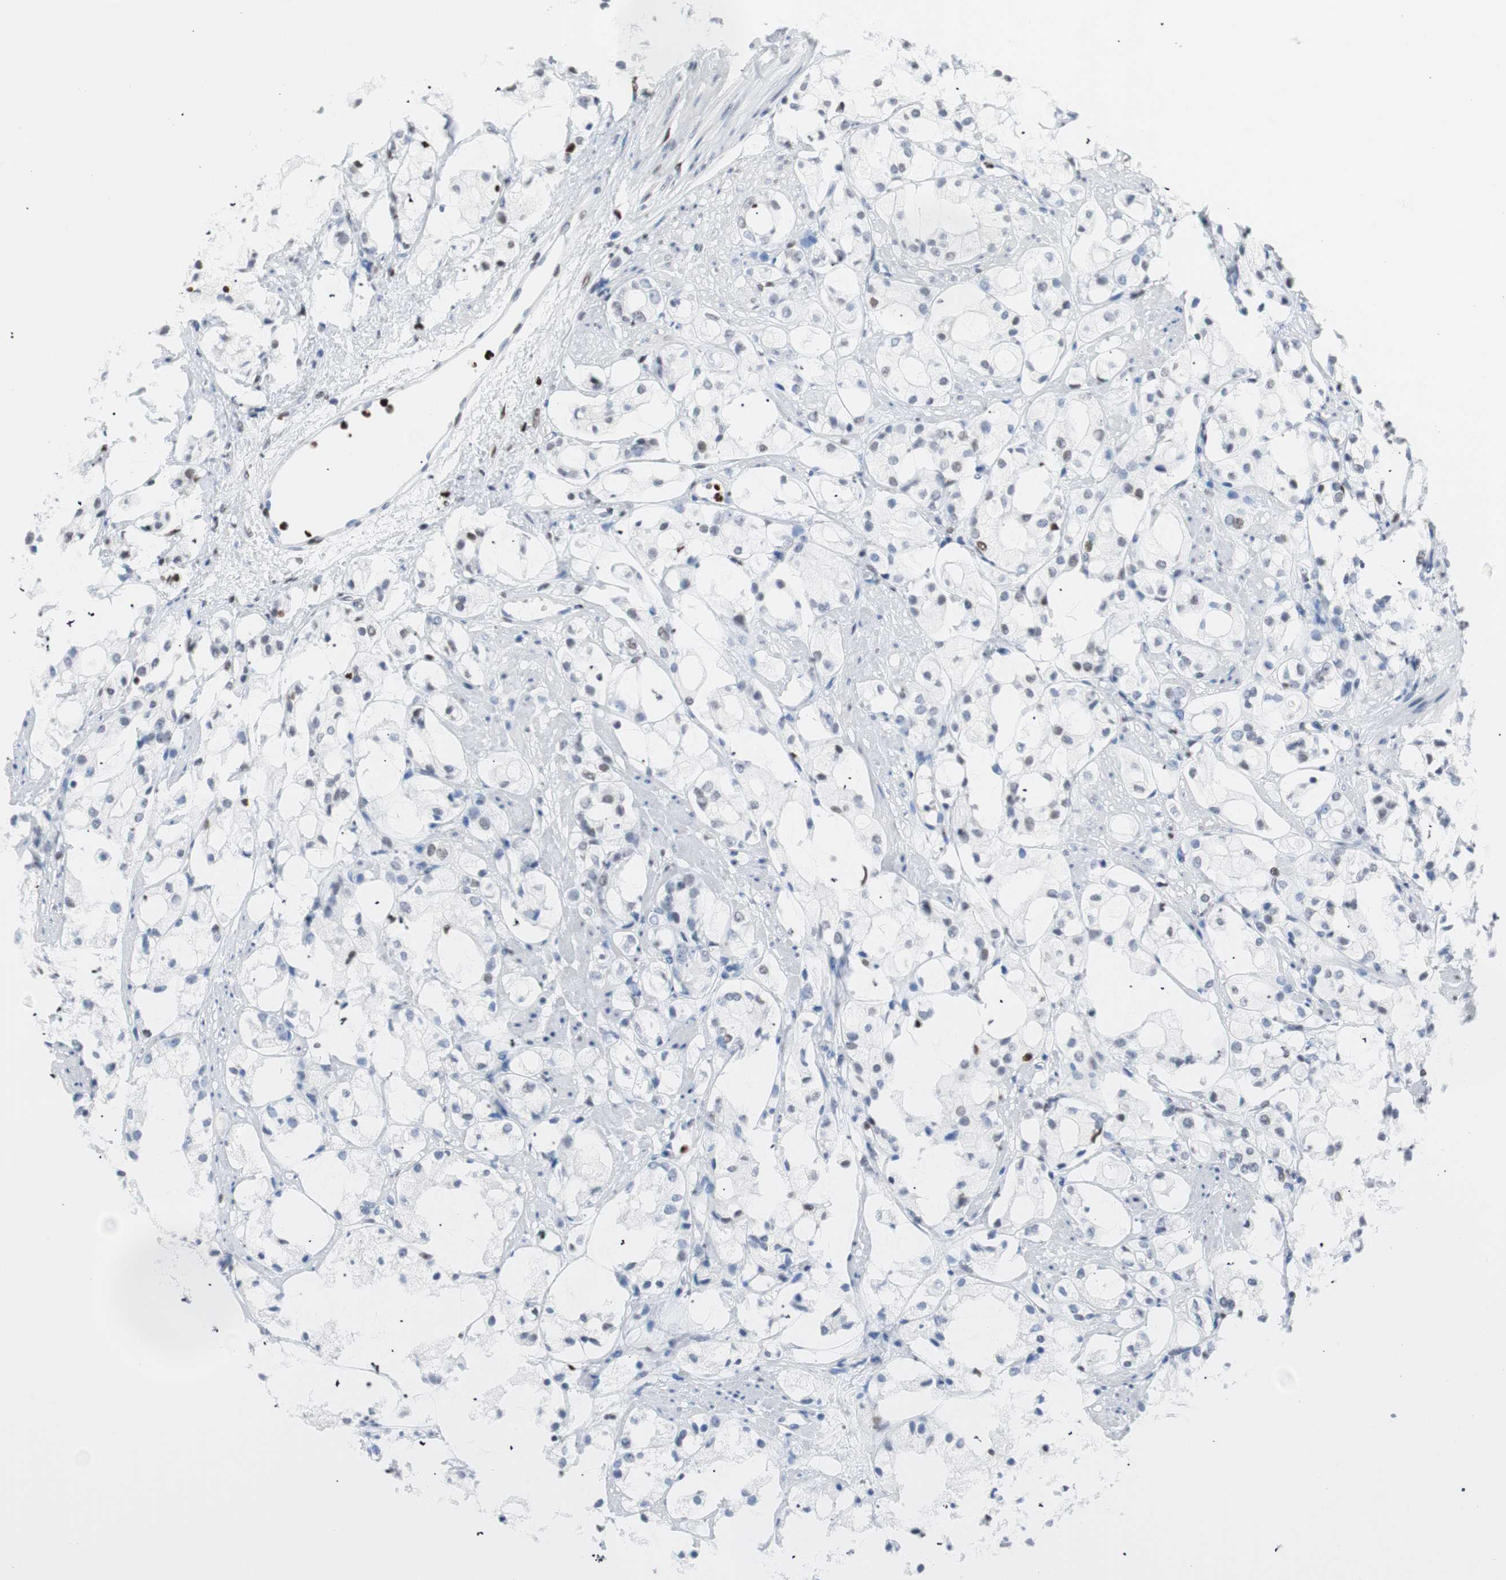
{"staining": {"intensity": "negative", "quantity": "none", "location": "none"}, "tissue": "prostate cancer", "cell_type": "Tumor cells", "image_type": "cancer", "snomed": [{"axis": "morphology", "description": "Adenocarcinoma, High grade"}, {"axis": "topography", "description": "Prostate"}], "caption": "A high-resolution micrograph shows IHC staining of prostate cancer (adenocarcinoma (high-grade)), which demonstrates no significant staining in tumor cells. (DAB (3,3'-diaminobenzidine) immunohistochemistry visualized using brightfield microscopy, high magnification).", "gene": "CEBPB", "patient": {"sex": "male", "age": 85}}